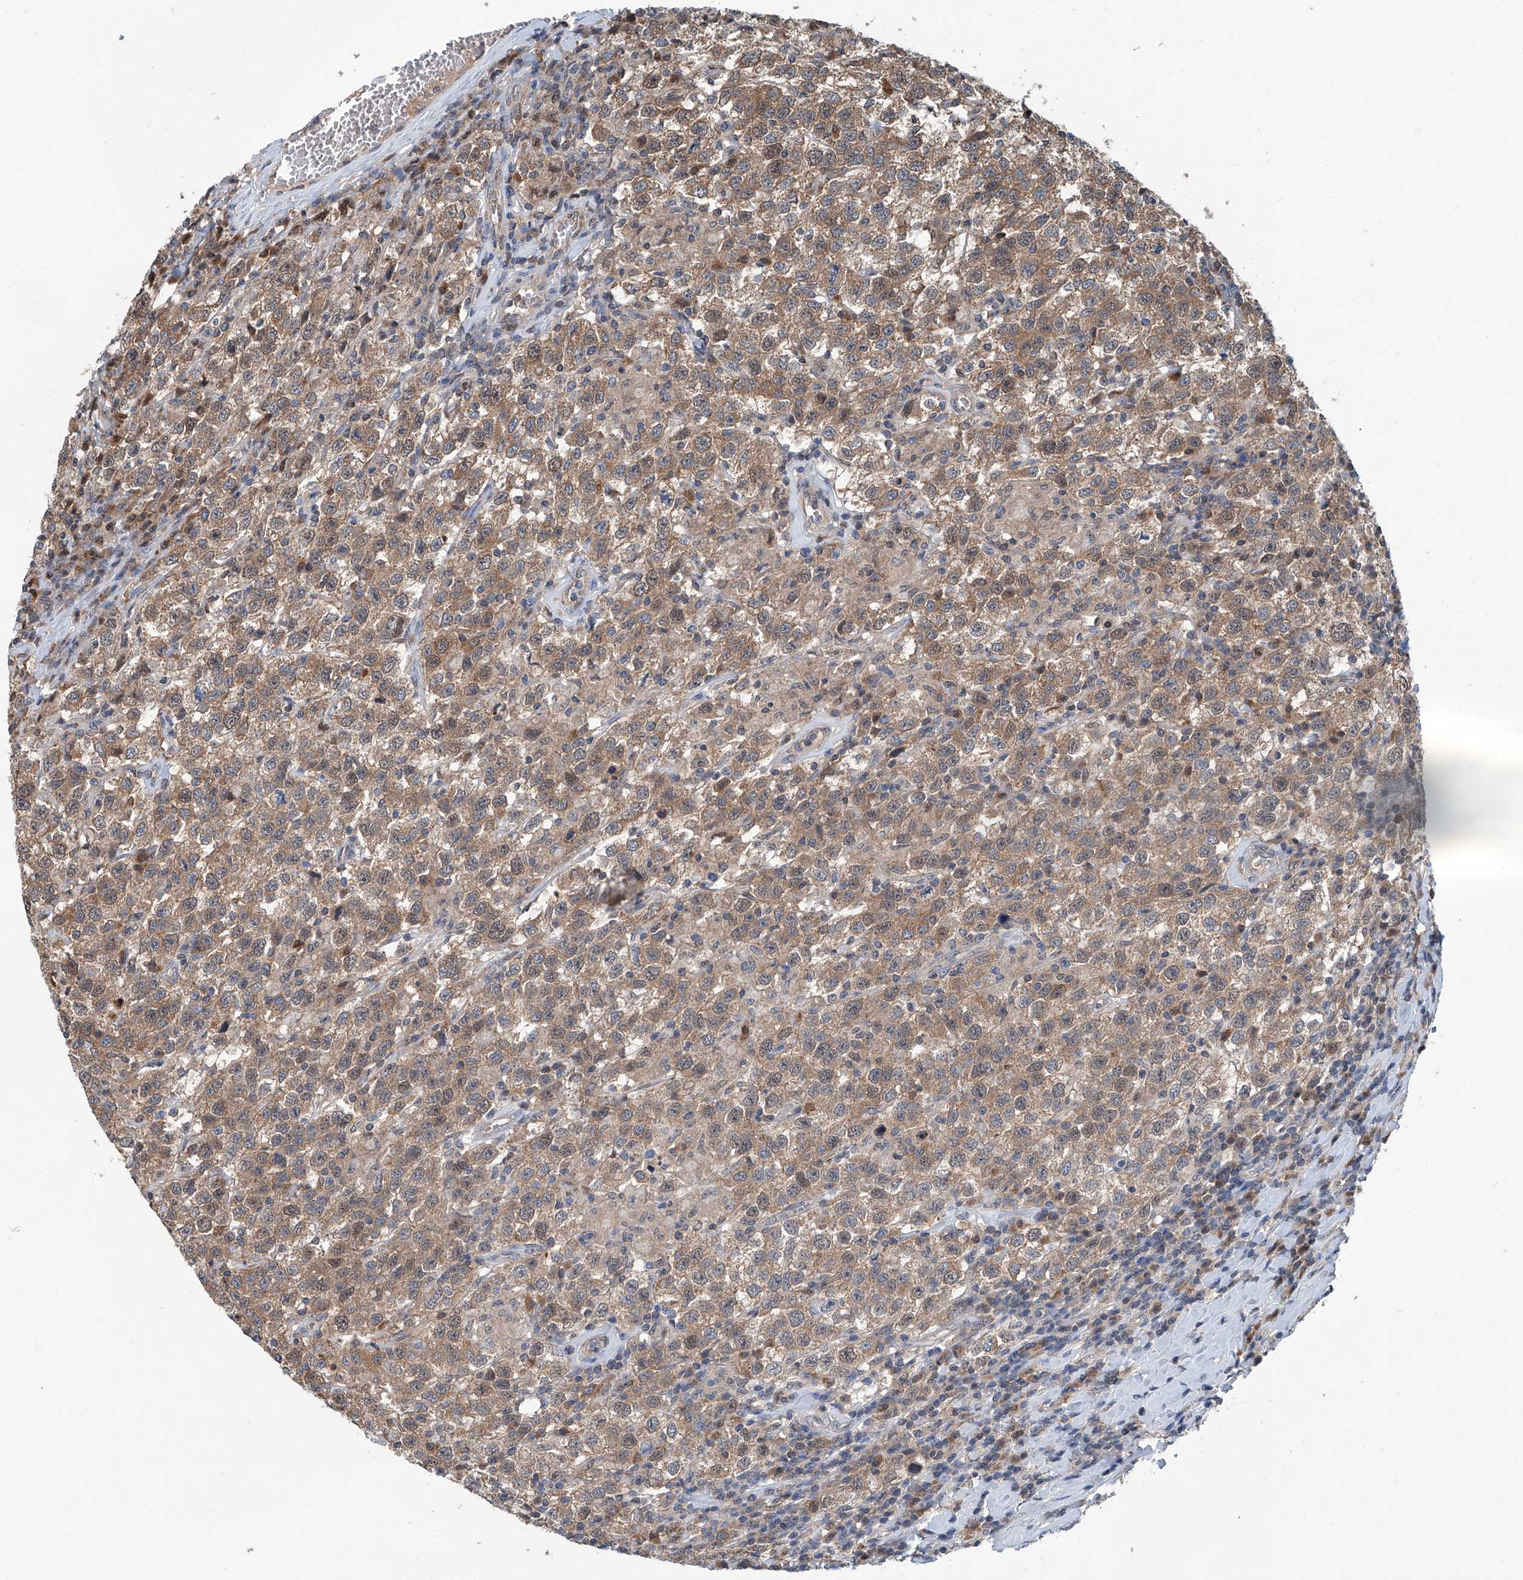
{"staining": {"intensity": "moderate", "quantity": ">75%", "location": "cytoplasmic/membranous"}, "tissue": "testis cancer", "cell_type": "Tumor cells", "image_type": "cancer", "snomed": [{"axis": "morphology", "description": "Seminoma, NOS"}, {"axis": "topography", "description": "Testis"}], "caption": "Protein staining reveals moderate cytoplasmic/membranous expression in about >75% of tumor cells in testis cancer (seminoma). (IHC, brightfield microscopy, high magnification).", "gene": "CLK1", "patient": {"sex": "male", "age": 41}}